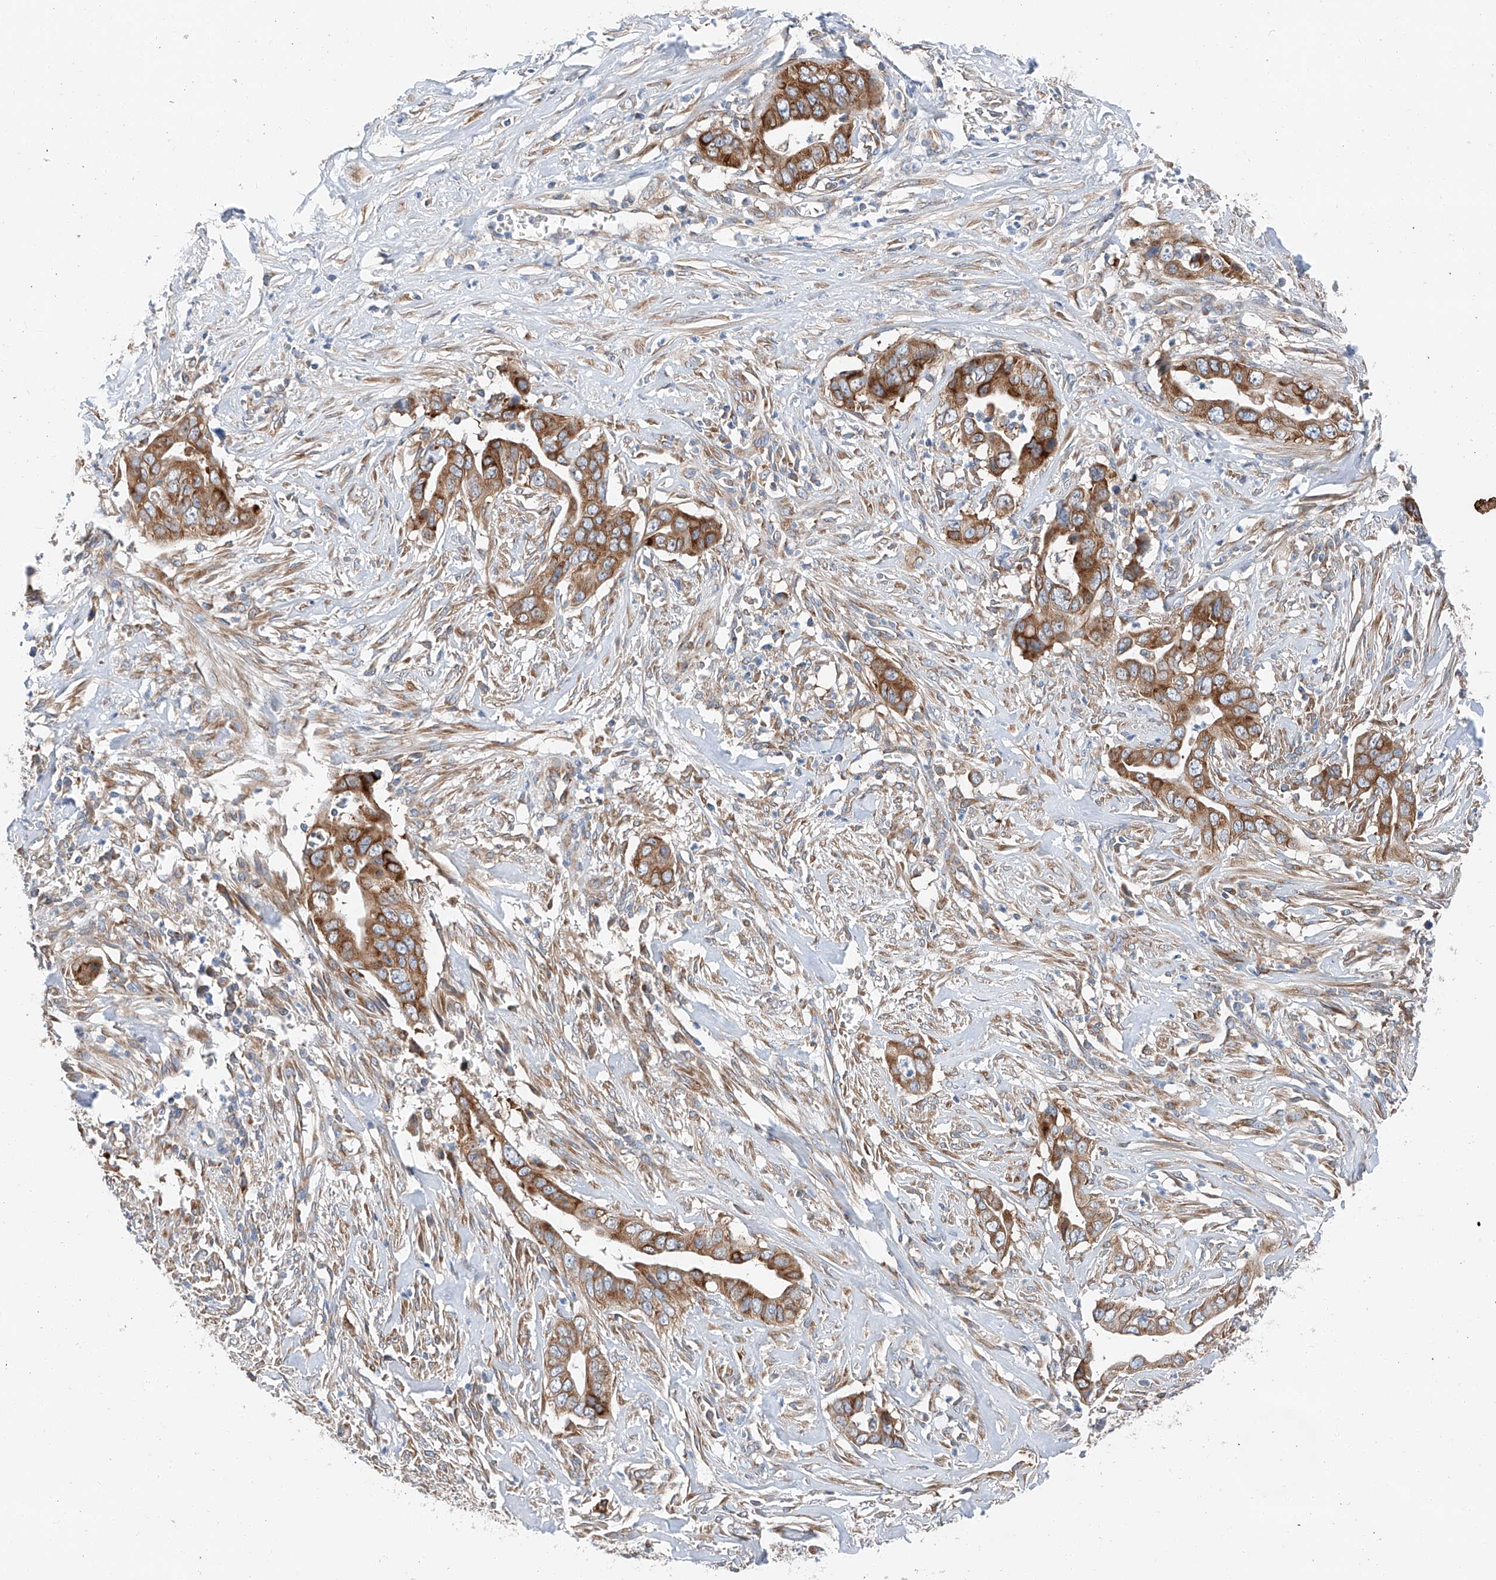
{"staining": {"intensity": "strong", "quantity": ">75%", "location": "cytoplasmic/membranous"}, "tissue": "liver cancer", "cell_type": "Tumor cells", "image_type": "cancer", "snomed": [{"axis": "morphology", "description": "Cholangiocarcinoma"}, {"axis": "topography", "description": "Liver"}], "caption": "Immunohistochemistry (IHC) micrograph of human liver cancer (cholangiocarcinoma) stained for a protein (brown), which demonstrates high levels of strong cytoplasmic/membranous staining in approximately >75% of tumor cells.", "gene": "ZC3H15", "patient": {"sex": "female", "age": 79}}